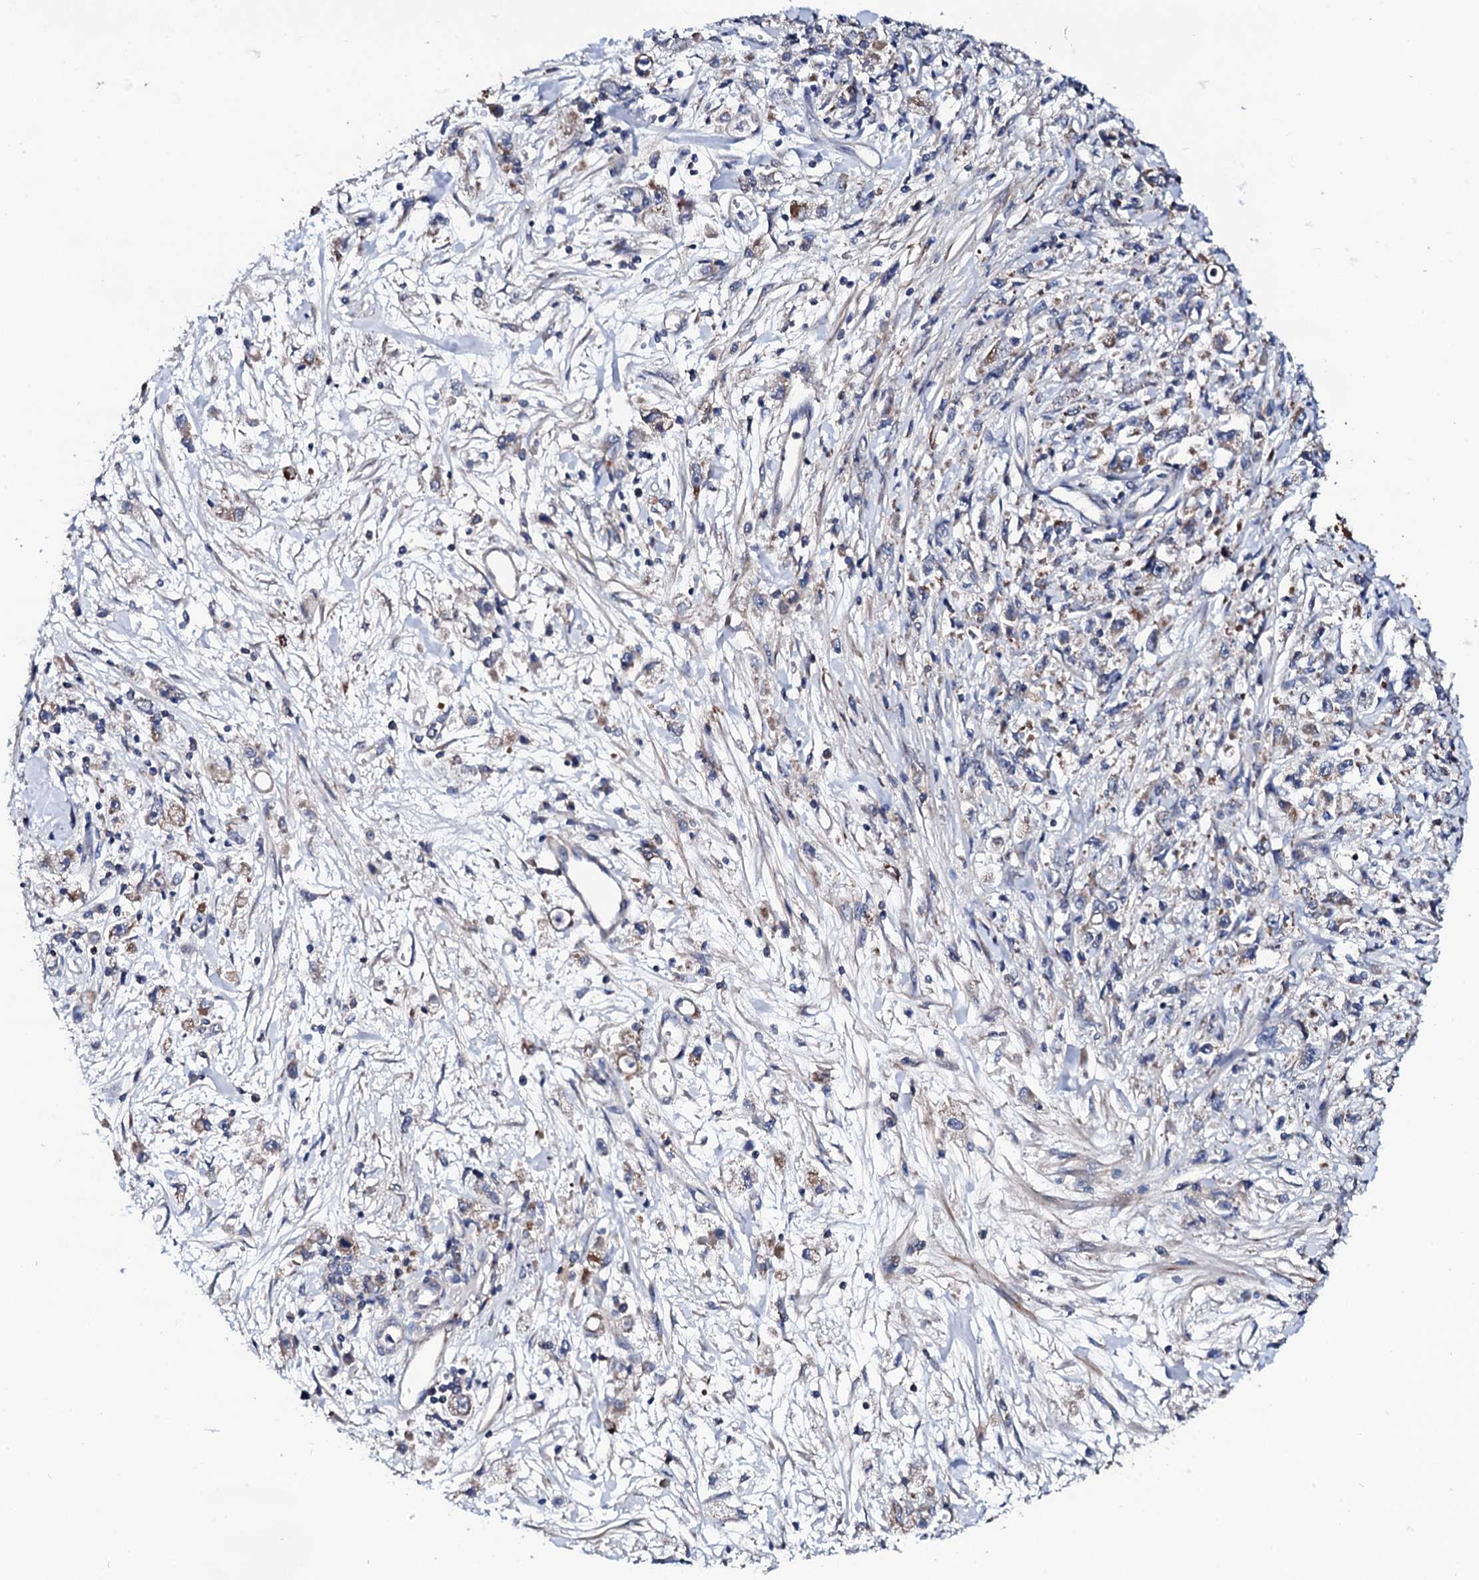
{"staining": {"intensity": "moderate", "quantity": "<25%", "location": "cytoplasmic/membranous"}, "tissue": "stomach cancer", "cell_type": "Tumor cells", "image_type": "cancer", "snomed": [{"axis": "morphology", "description": "Adenocarcinoma, NOS"}, {"axis": "topography", "description": "Stomach"}], "caption": "Protein expression analysis of stomach cancer (adenocarcinoma) shows moderate cytoplasmic/membranous positivity in approximately <25% of tumor cells. (DAB IHC, brown staining for protein, blue staining for nuclei).", "gene": "COG4", "patient": {"sex": "female", "age": 59}}